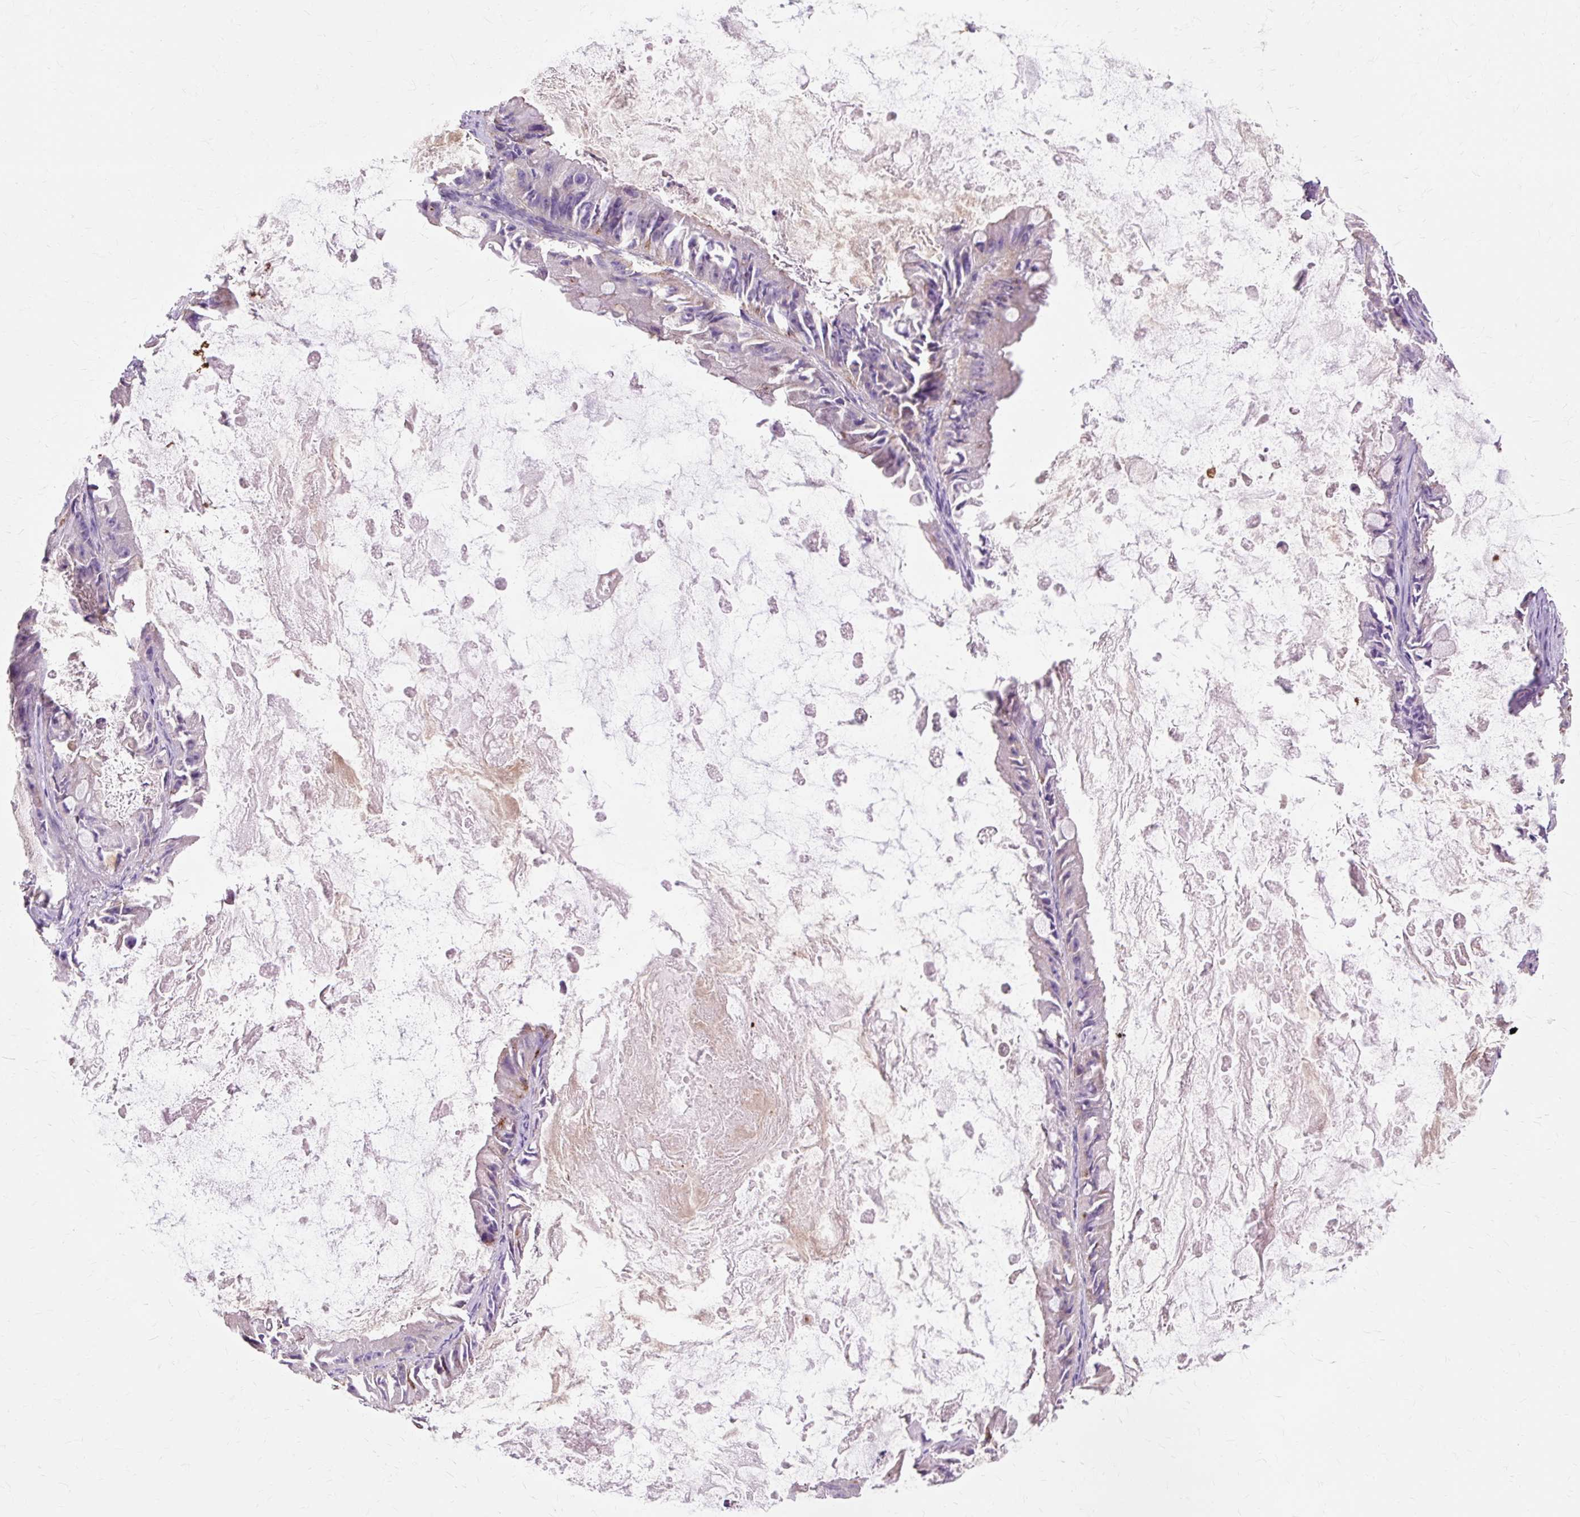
{"staining": {"intensity": "negative", "quantity": "none", "location": "none"}, "tissue": "ovarian cancer", "cell_type": "Tumor cells", "image_type": "cancer", "snomed": [{"axis": "morphology", "description": "Cystadenocarcinoma, mucinous, NOS"}, {"axis": "topography", "description": "Ovary"}], "caption": "Ovarian mucinous cystadenocarcinoma was stained to show a protein in brown. There is no significant staining in tumor cells. Brightfield microscopy of IHC stained with DAB (3,3'-diaminobenzidine) (brown) and hematoxylin (blue), captured at high magnification.", "gene": "TBC1D2B", "patient": {"sex": "female", "age": 61}}